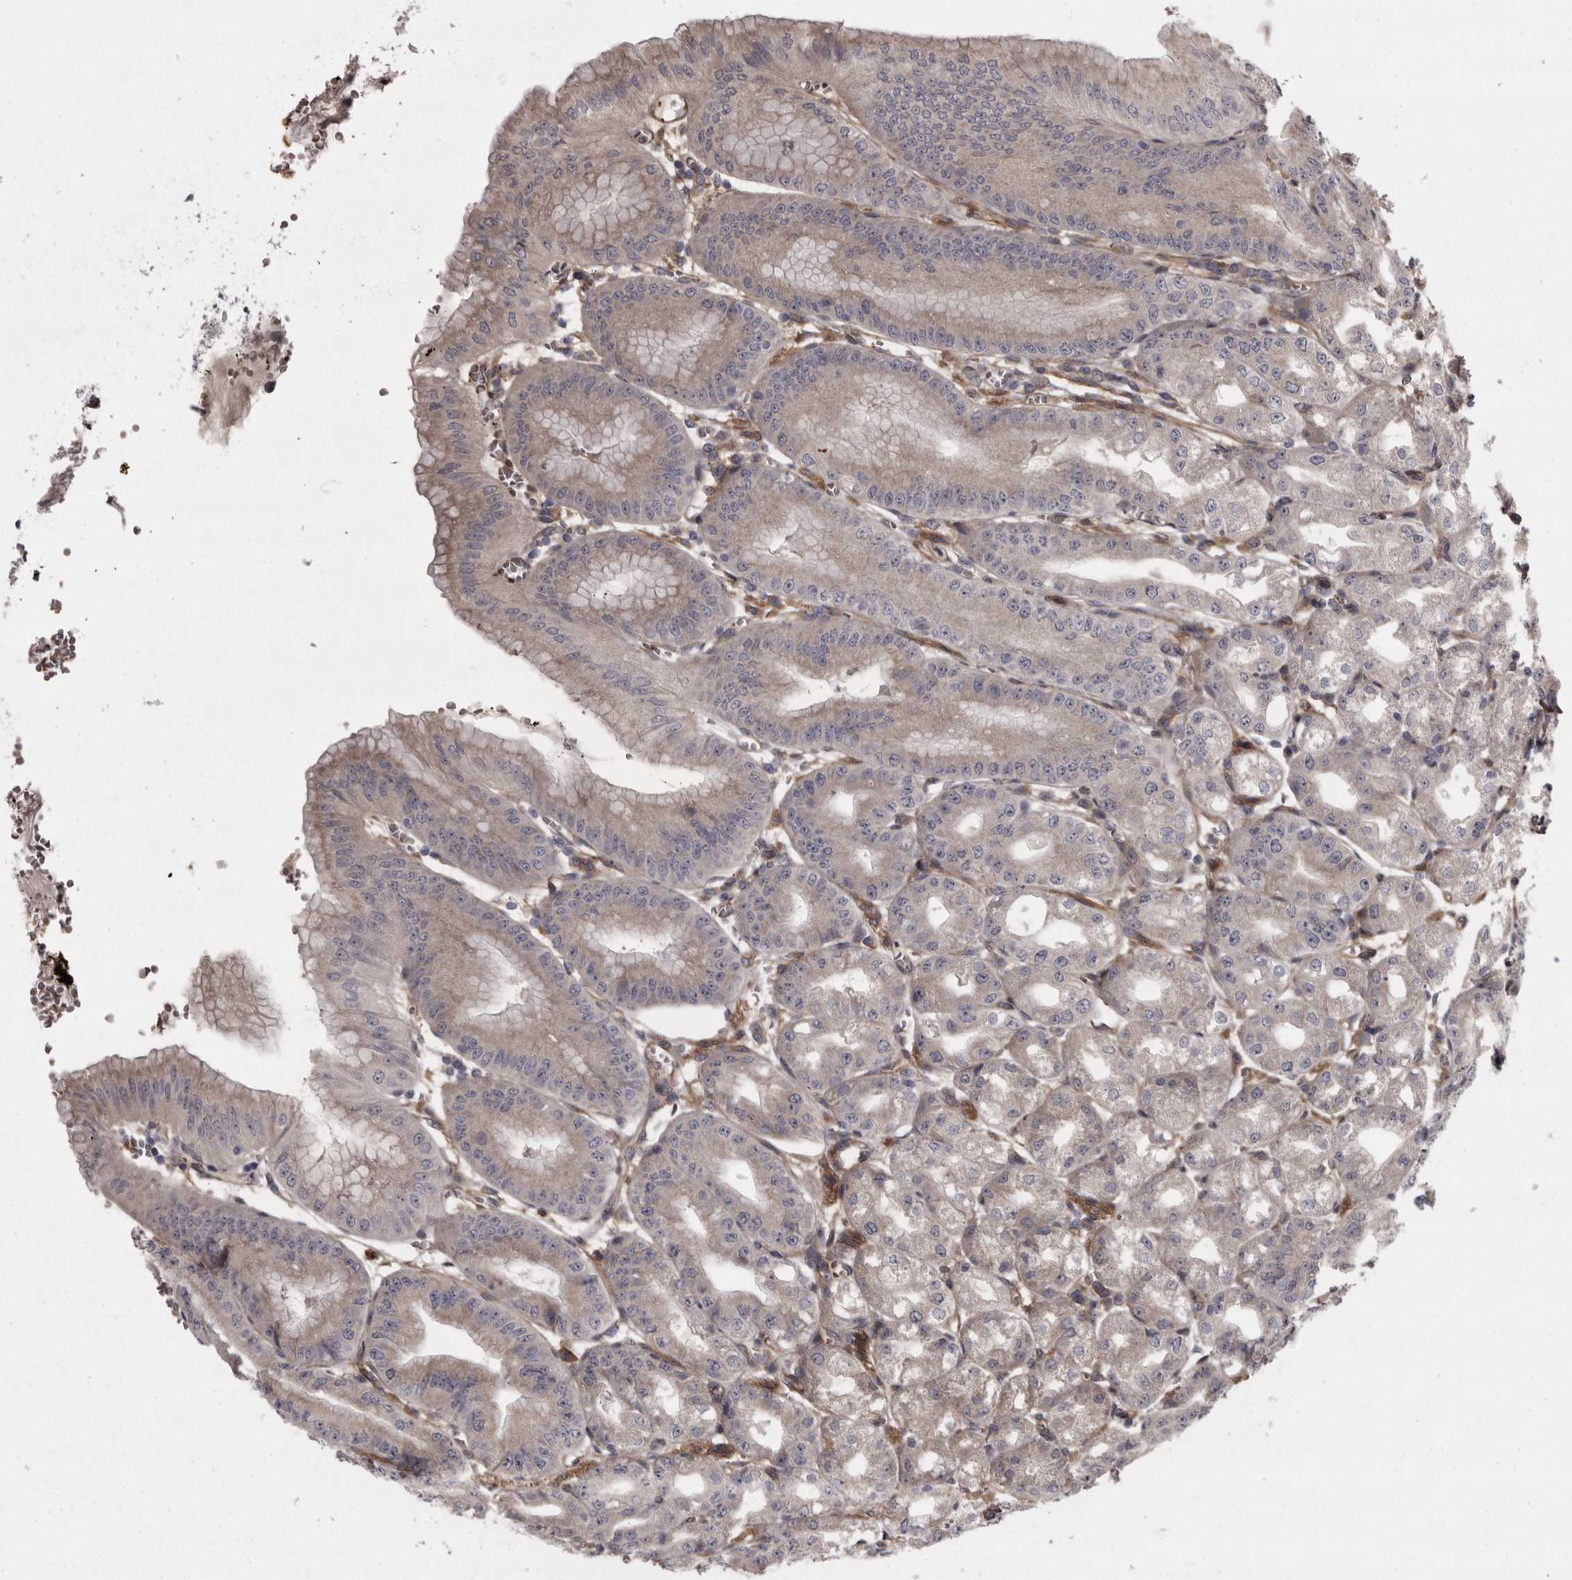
{"staining": {"intensity": "weak", "quantity": "<25%", "location": "cytoplasmic/membranous"}, "tissue": "stomach", "cell_type": "Glandular cells", "image_type": "normal", "snomed": [{"axis": "morphology", "description": "Normal tissue, NOS"}, {"axis": "topography", "description": "Stomach, lower"}], "caption": "Photomicrograph shows no significant protein staining in glandular cells of unremarkable stomach.", "gene": "RSU1", "patient": {"sex": "male", "age": 71}}